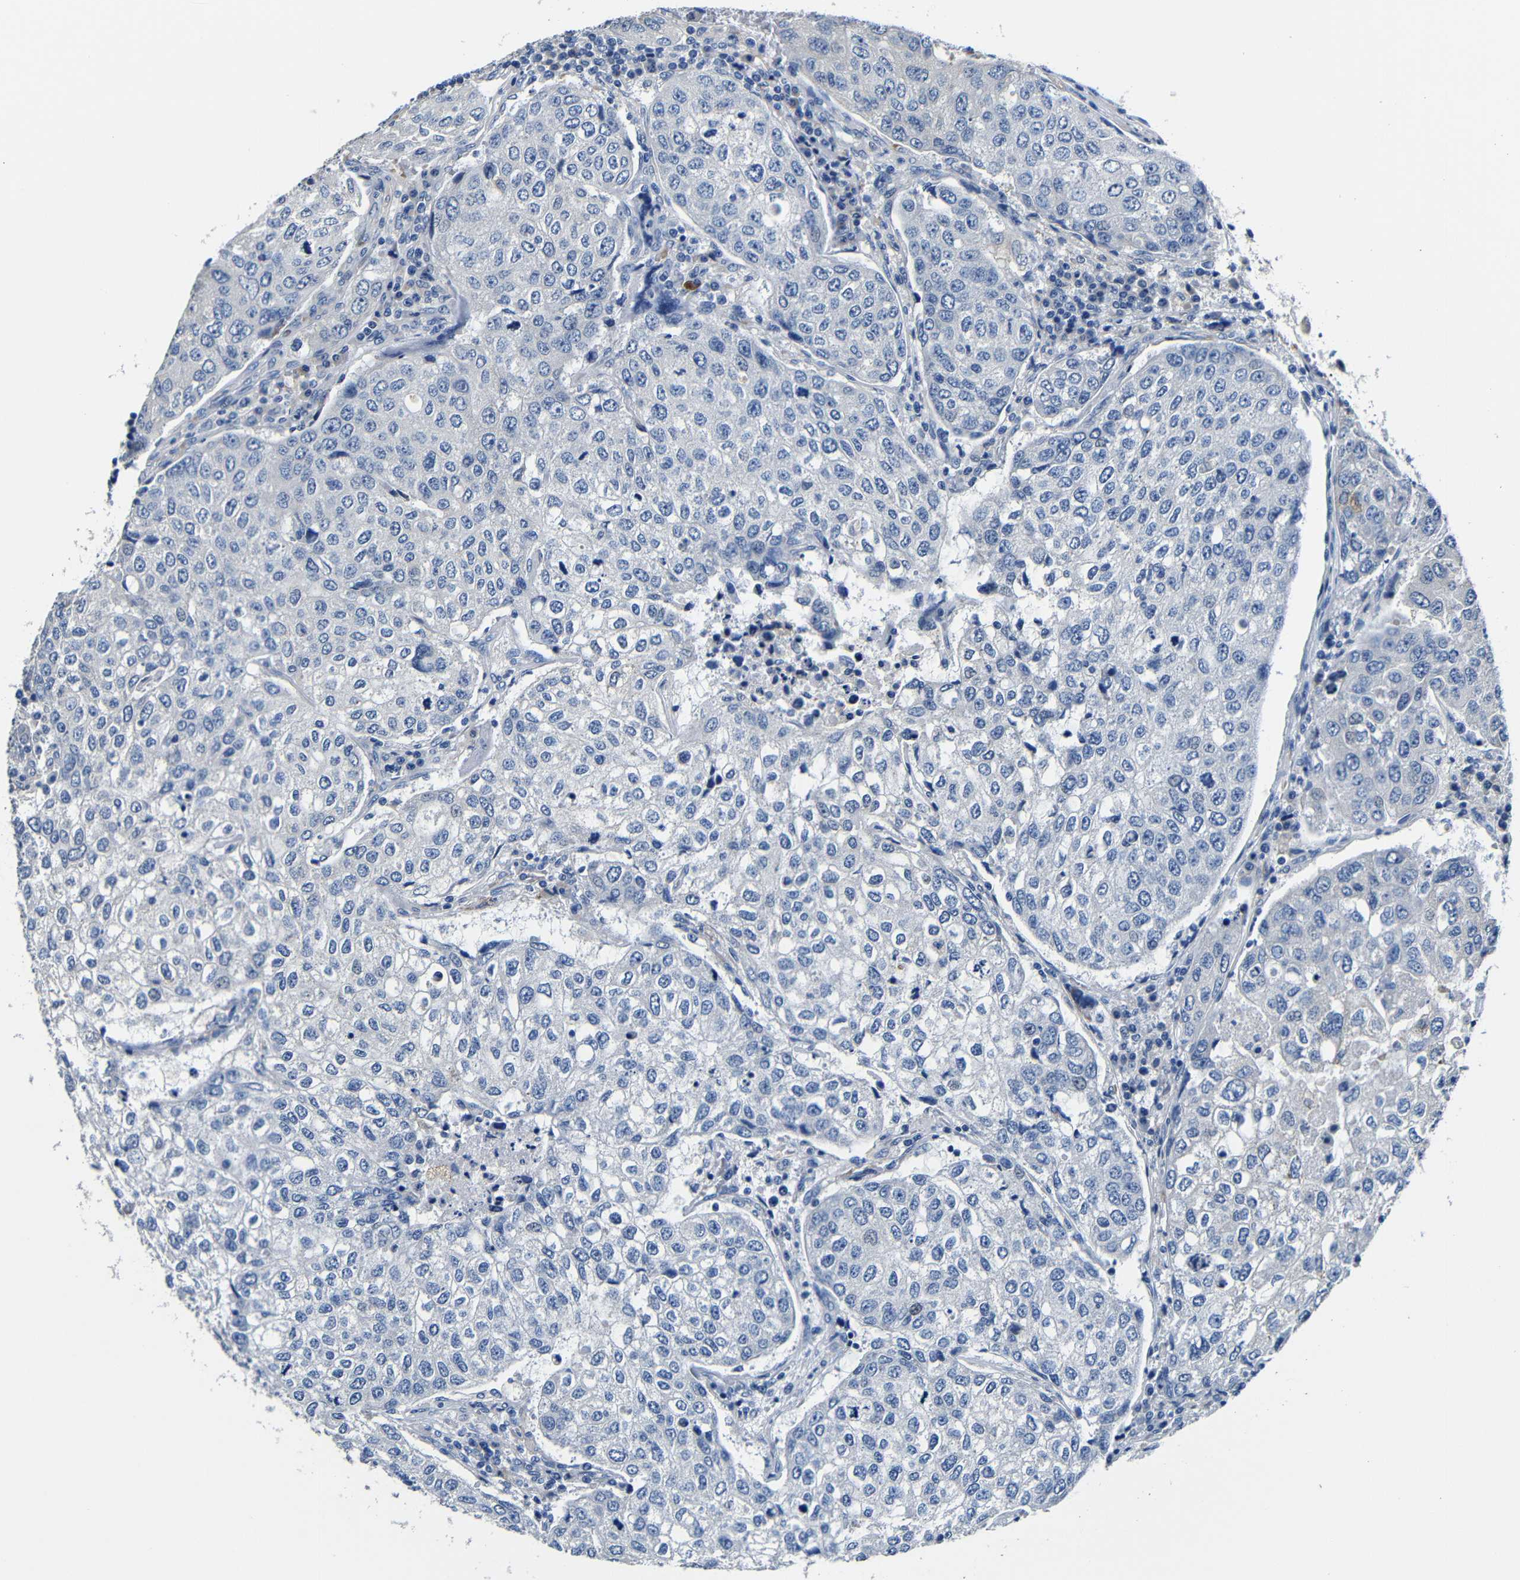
{"staining": {"intensity": "negative", "quantity": "none", "location": "none"}, "tissue": "urothelial cancer", "cell_type": "Tumor cells", "image_type": "cancer", "snomed": [{"axis": "morphology", "description": "Urothelial carcinoma, High grade"}, {"axis": "topography", "description": "Lymph node"}, {"axis": "topography", "description": "Urinary bladder"}], "caption": "Tumor cells are negative for protein expression in human urothelial cancer.", "gene": "TNFAIP1", "patient": {"sex": "male", "age": 51}}